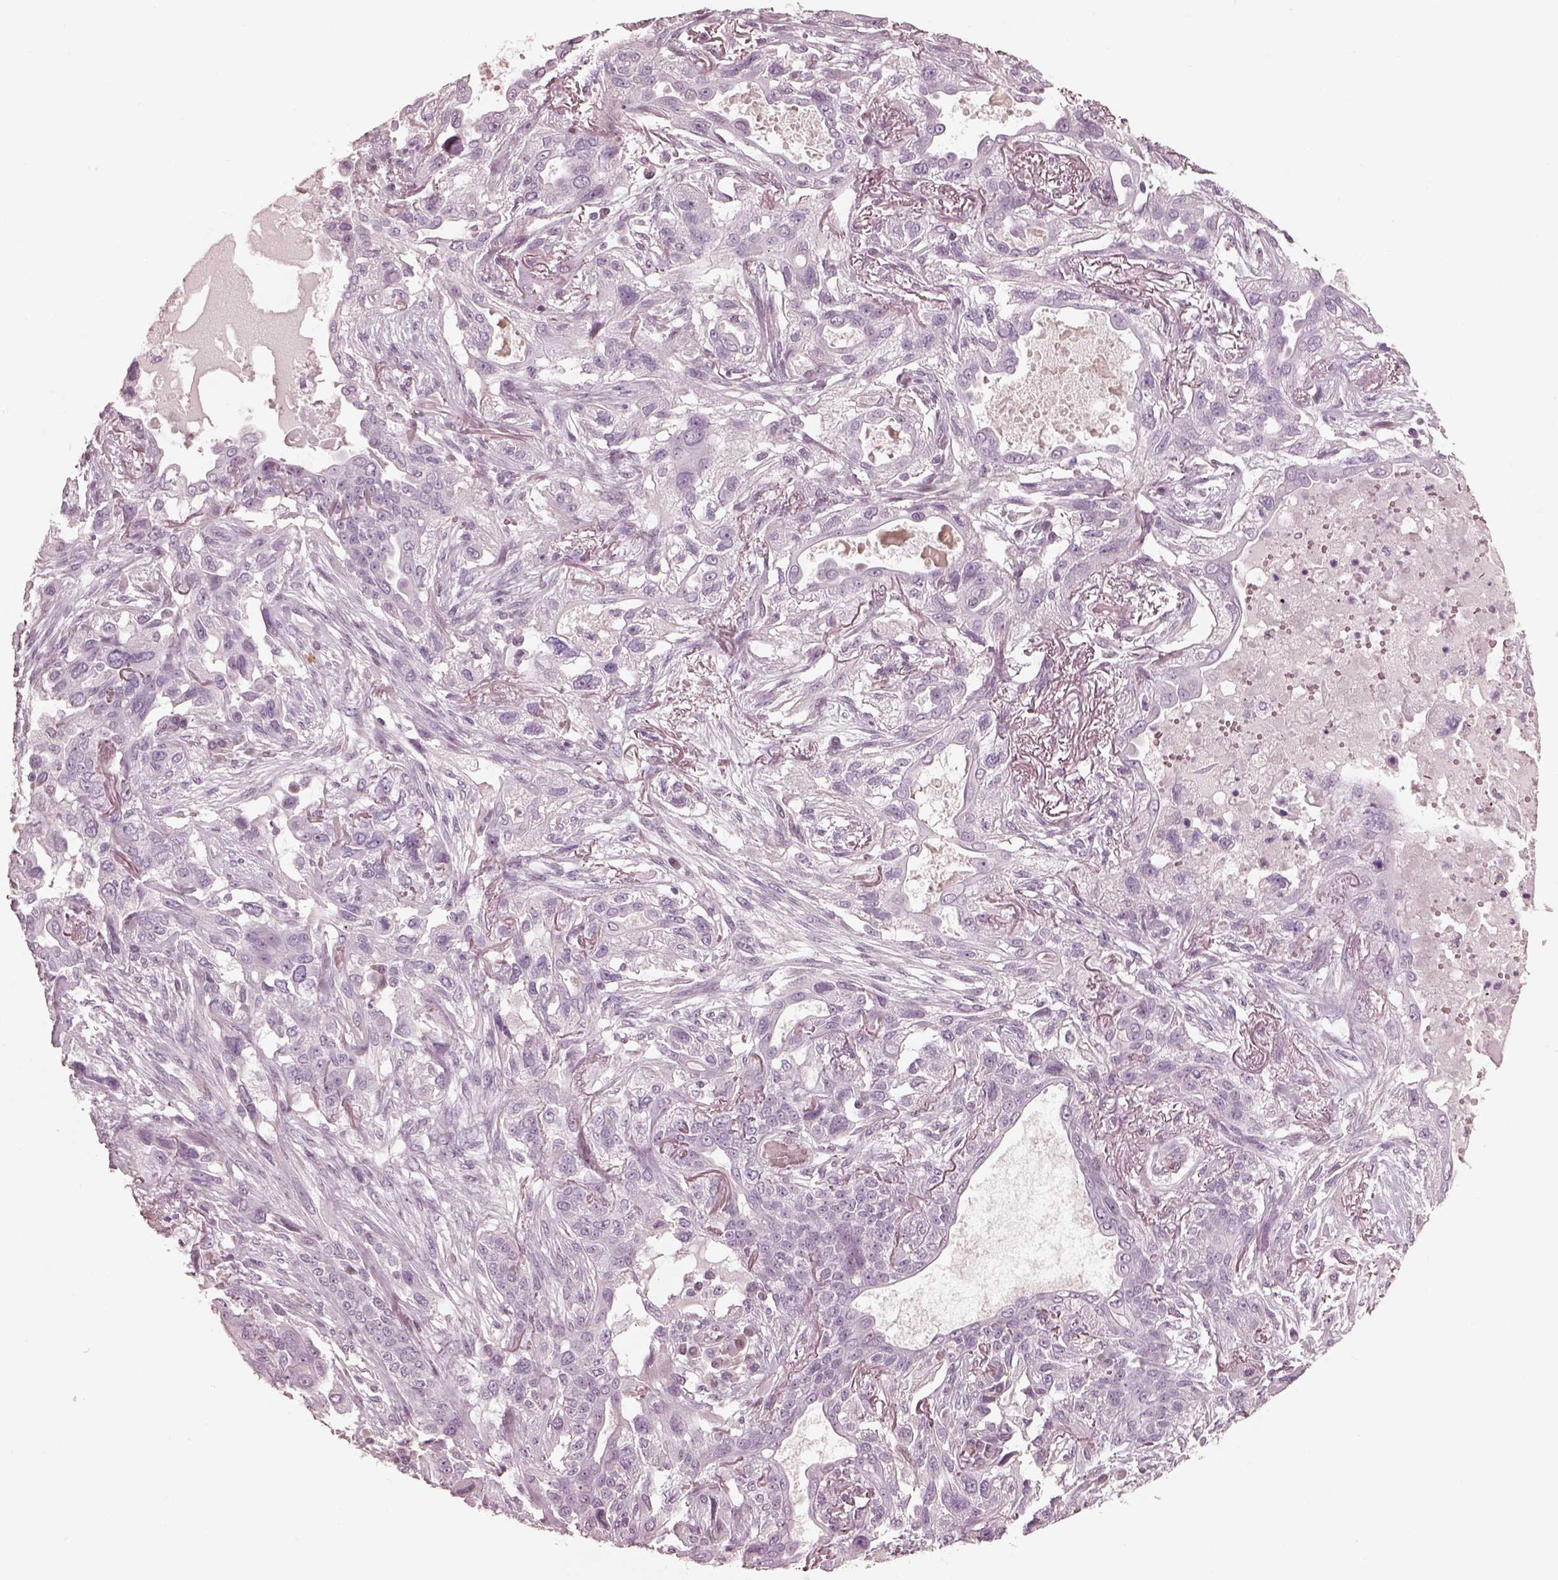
{"staining": {"intensity": "negative", "quantity": "none", "location": "none"}, "tissue": "lung cancer", "cell_type": "Tumor cells", "image_type": "cancer", "snomed": [{"axis": "morphology", "description": "Squamous cell carcinoma, NOS"}, {"axis": "topography", "description": "Lung"}], "caption": "Lung cancer was stained to show a protein in brown. There is no significant positivity in tumor cells. Brightfield microscopy of IHC stained with DAB (brown) and hematoxylin (blue), captured at high magnification.", "gene": "EGR4", "patient": {"sex": "female", "age": 70}}